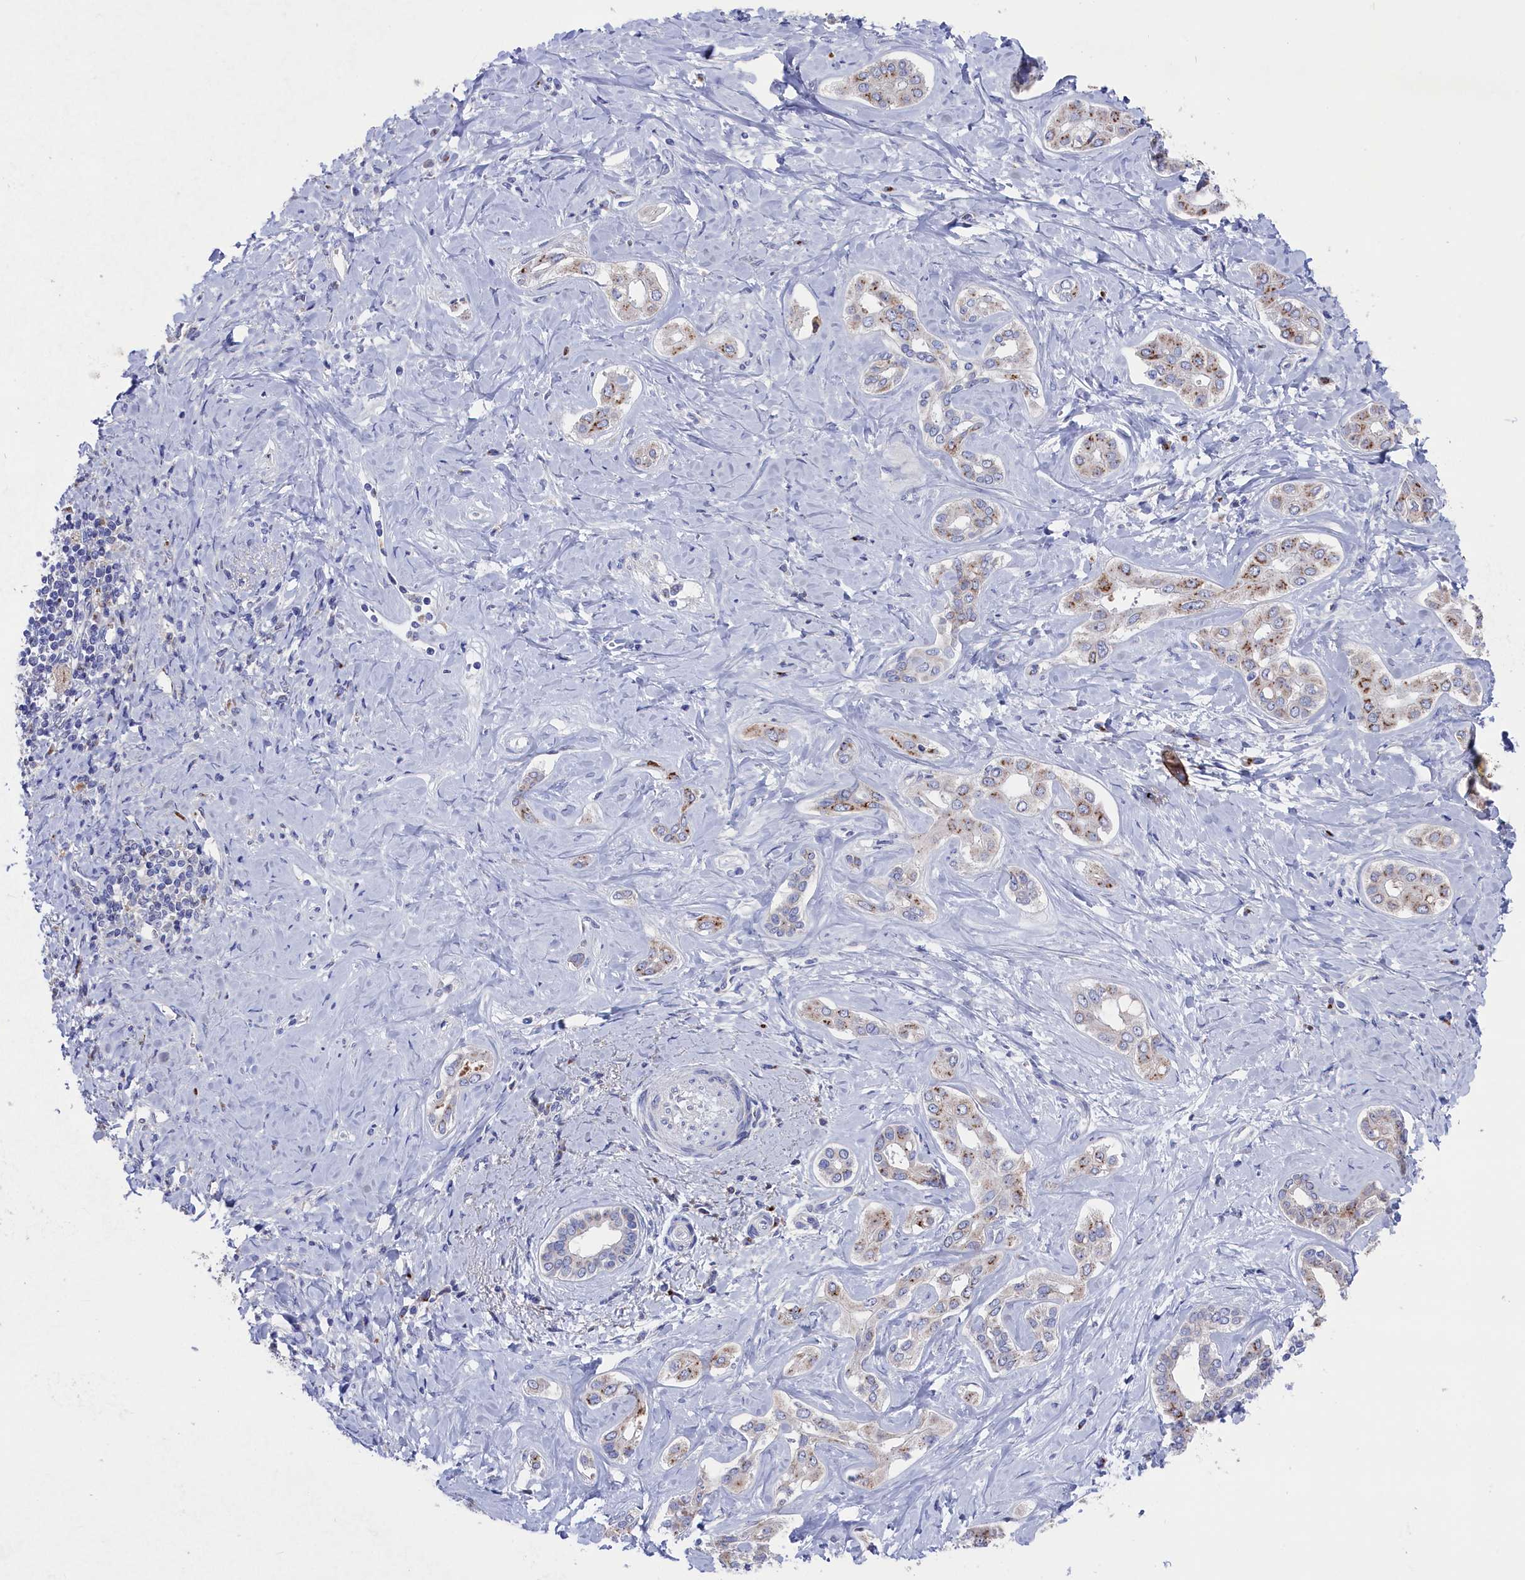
{"staining": {"intensity": "moderate", "quantity": "<25%", "location": "cytoplasmic/membranous"}, "tissue": "liver cancer", "cell_type": "Tumor cells", "image_type": "cancer", "snomed": [{"axis": "morphology", "description": "Cholangiocarcinoma"}, {"axis": "topography", "description": "Liver"}], "caption": "Protein analysis of liver cancer tissue reveals moderate cytoplasmic/membranous expression in approximately <25% of tumor cells. (Stains: DAB (3,3'-diaminobenzidine) in brown, nuclei in blue, Microscopy: brightfield microscopy at high magnification).", "gene": "GPR108", "patient": {"sex": "female", "age": 77}}